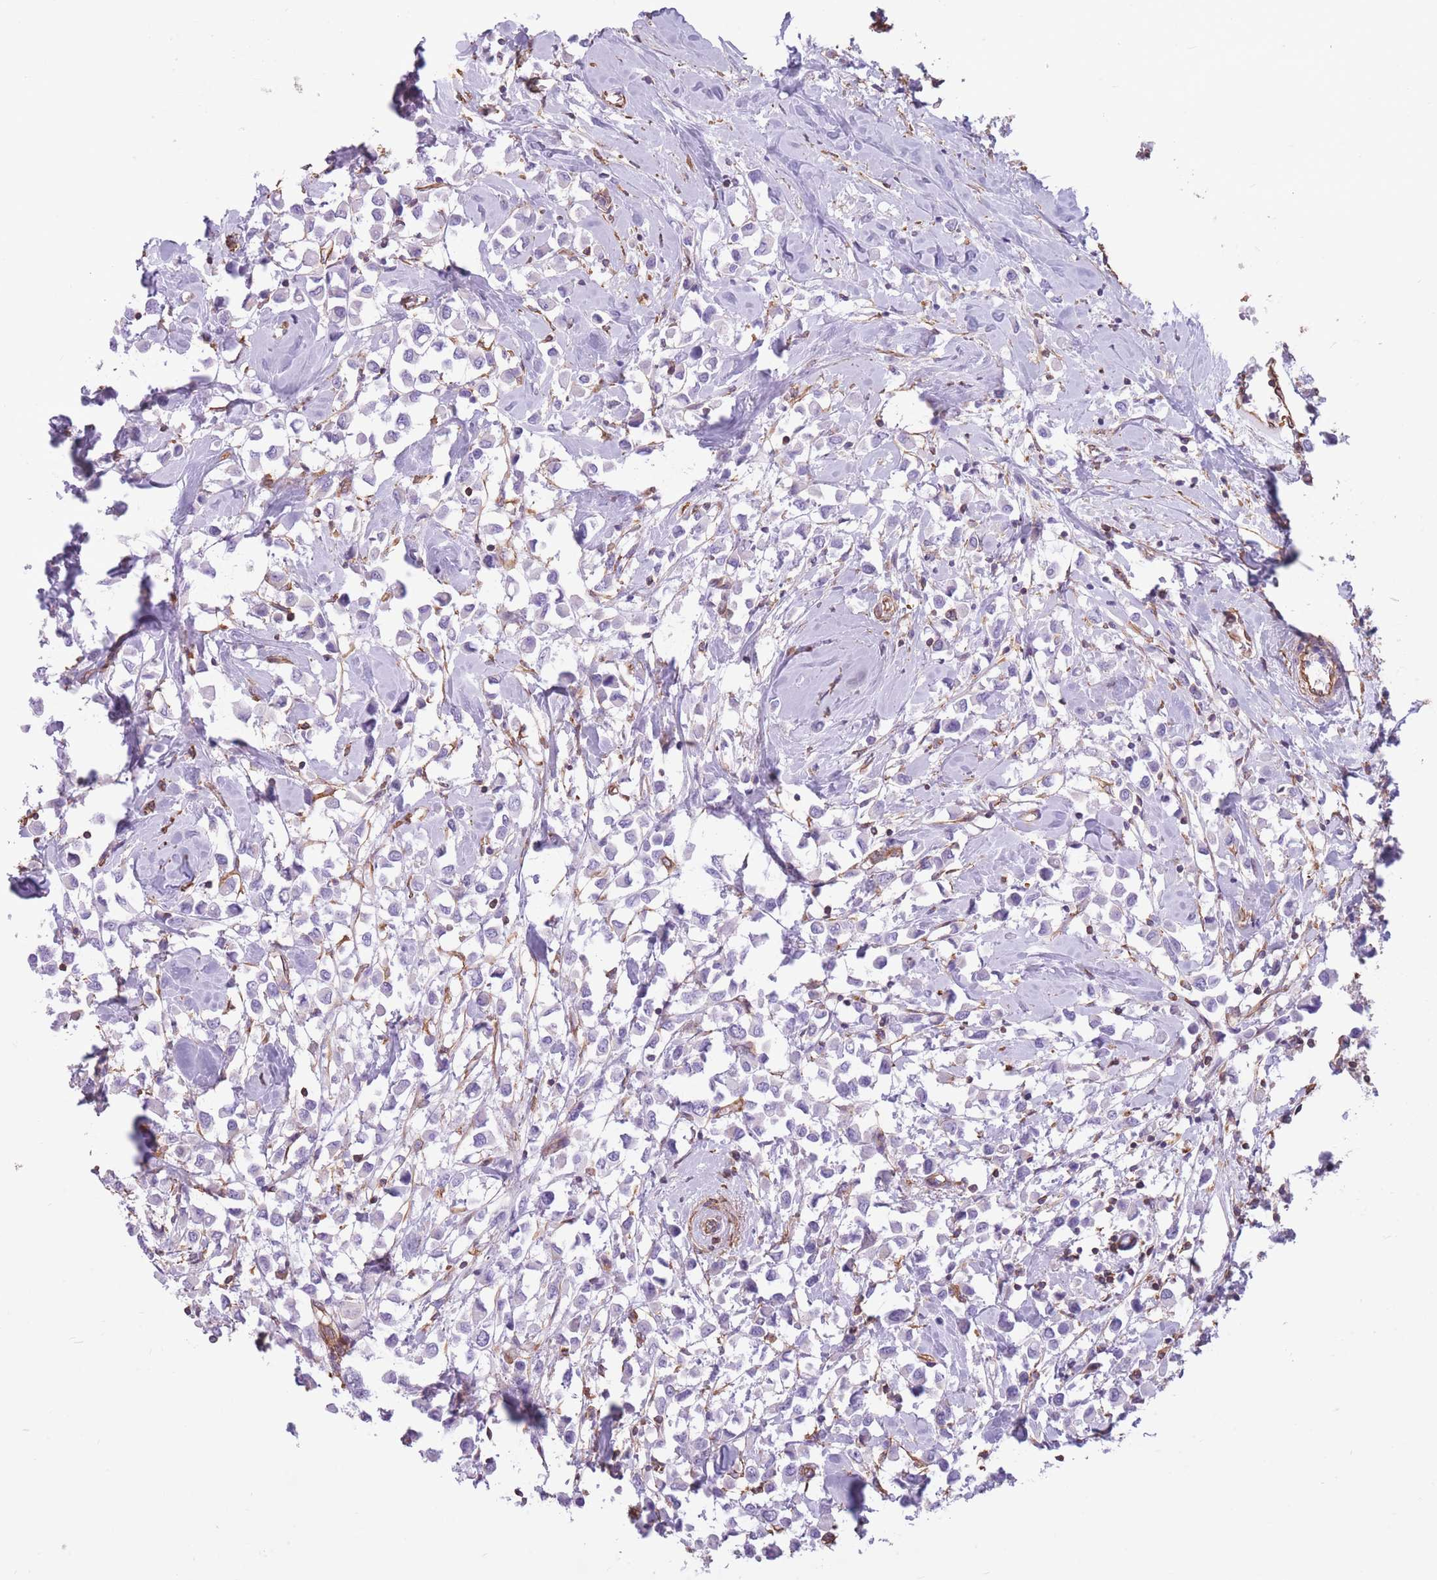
{"staining": {"intensity": "negative", "quantity": "none", "location": "none"}, "tissue": "breast cancer", "cell_type": "Tumor cells", "image_type": "cancer", "snomed": [{"axis": "morphology", "description": "Duct carcinoma"}, {"axis": "topography", "description": "Breast"}], "caption": "Intraductal carcinoma (breast) was stained to show a protein in brown. There is no significant positivity in tumor cells.", "gene": "ADD1", "patient": {"sex": "female", "age": 61}}